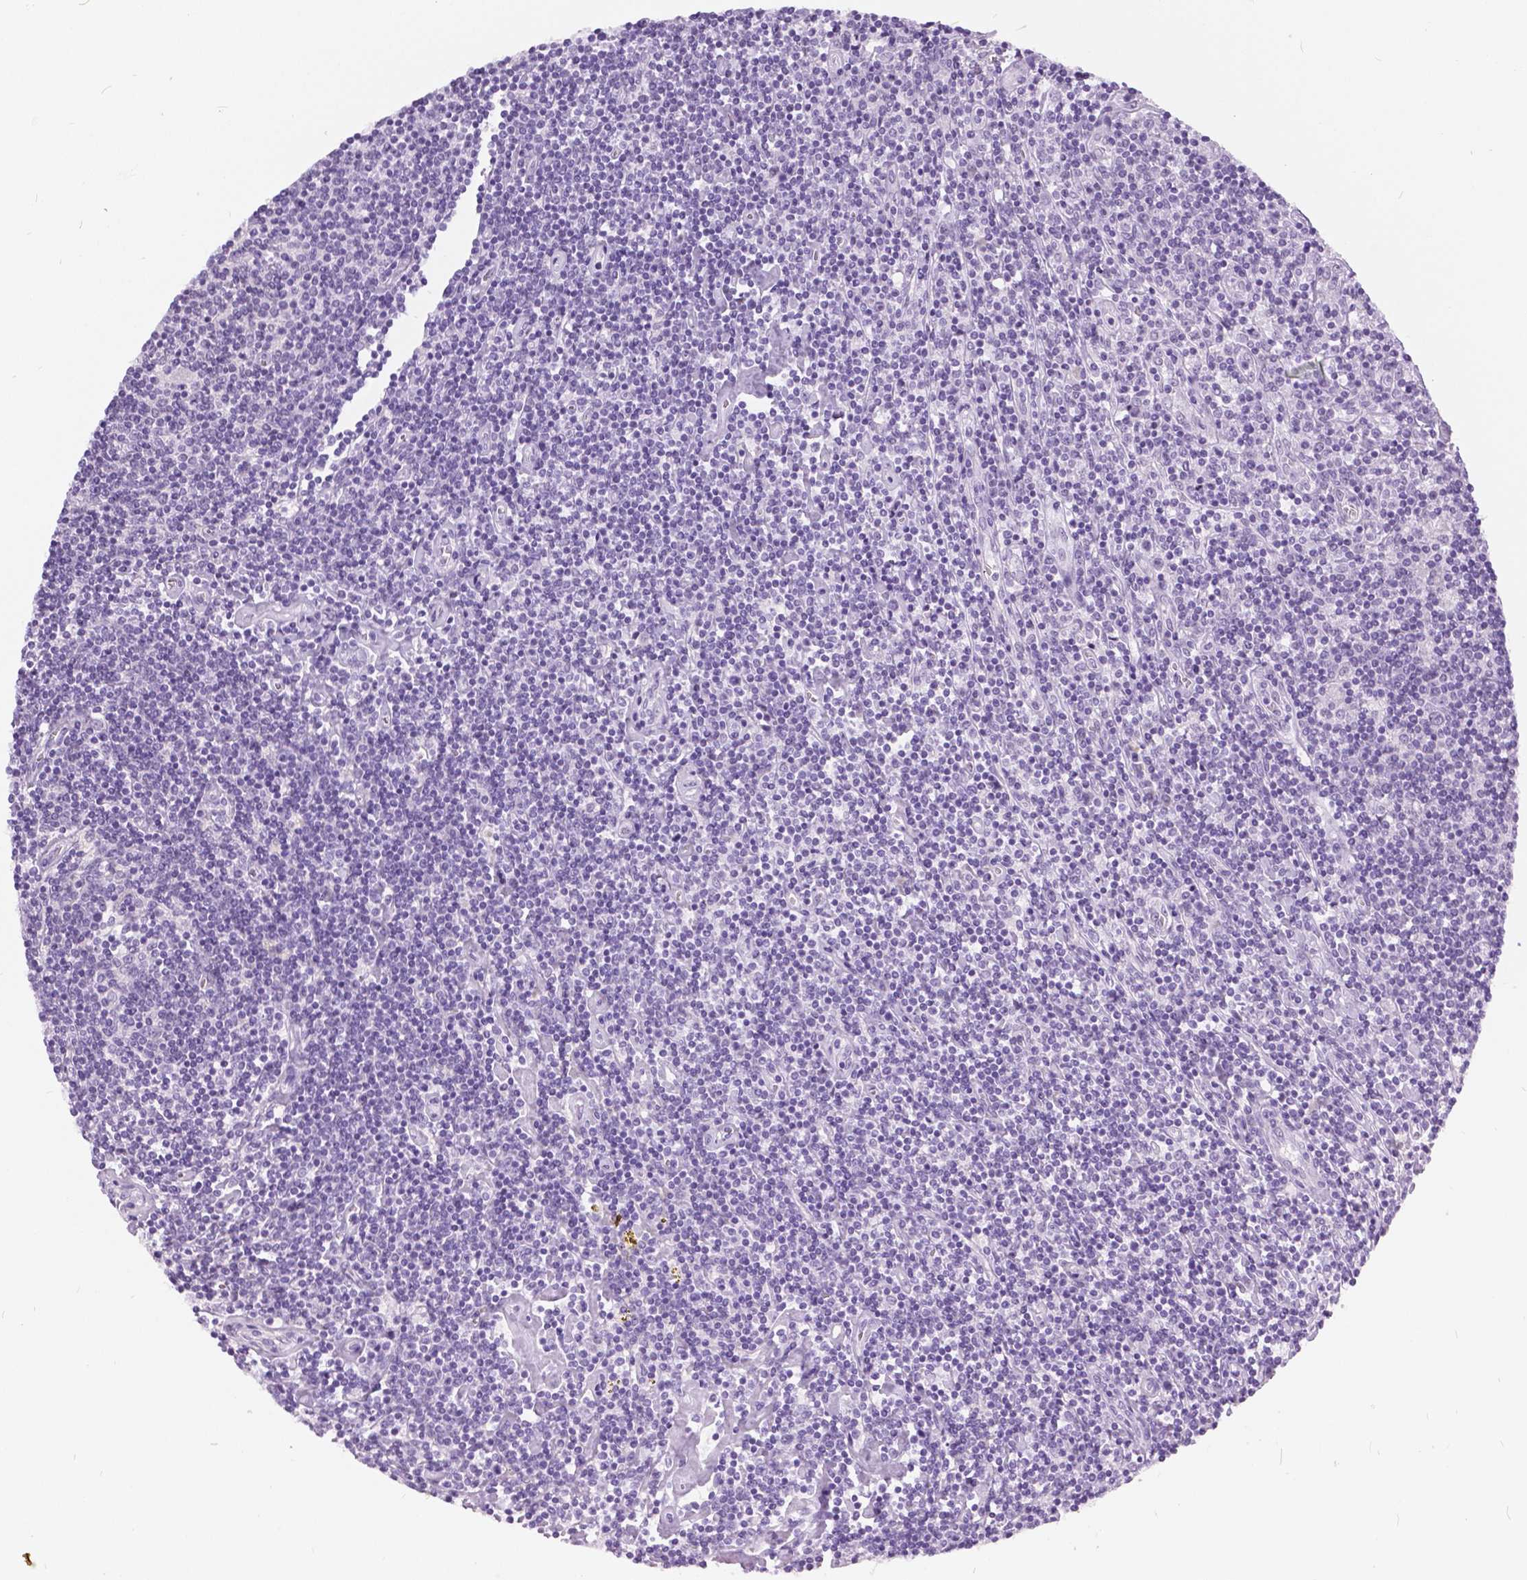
{"staining": {"intensity": "negative", "quantity": "none", "location": "none"}, "tissue": "lymphoma", "cell_type": "Tumor cells", "image_type": "cancer", "snomed": [{"axis": "morphology", "description": "Hodgkin's disease, NOS"}, {"axis": "topography", "description": "Lymph node"}], "caption": "The image demonstrates no significant staining in tumor cells of lymphoma.", "gene": "MYOM1", "patient": {"sex": "male", "age": 40}}